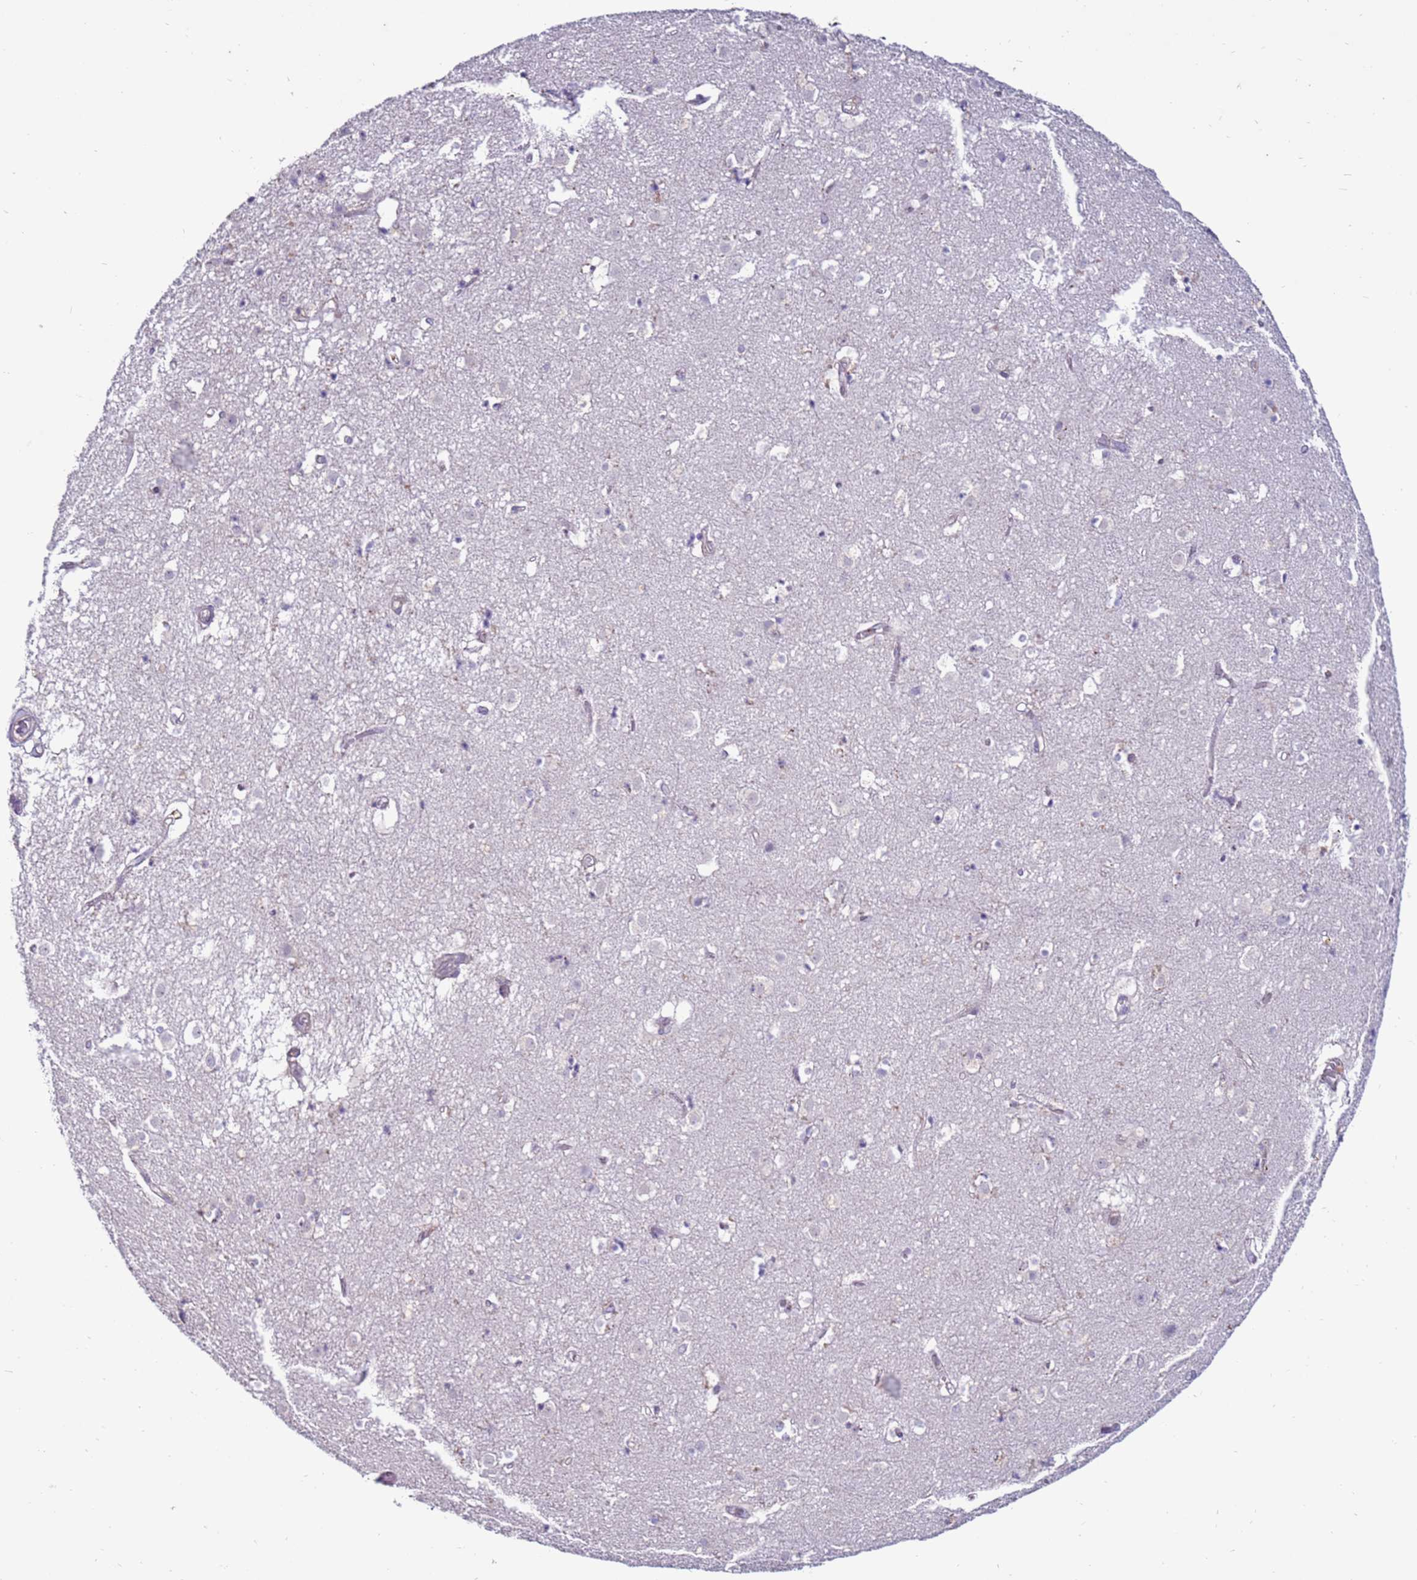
{"staining": {"intensity": "negative", "quantity": "none", "location": "none"}, "tissue": "caudate", "cell_type": "Glial cells", "image_type": "normal", "snomed": [{"axis": "morphology", "description": "Normal tissue, NOS"}, {"axis": "topography", "description": "Lateral ventricle wall"}], "caption": "This is an IHC histopathology image of unremarkable caudate. There is no staining in glial cells.", "gene": "CLEC4M", "patient": {"sex": "male", "age": 70}}